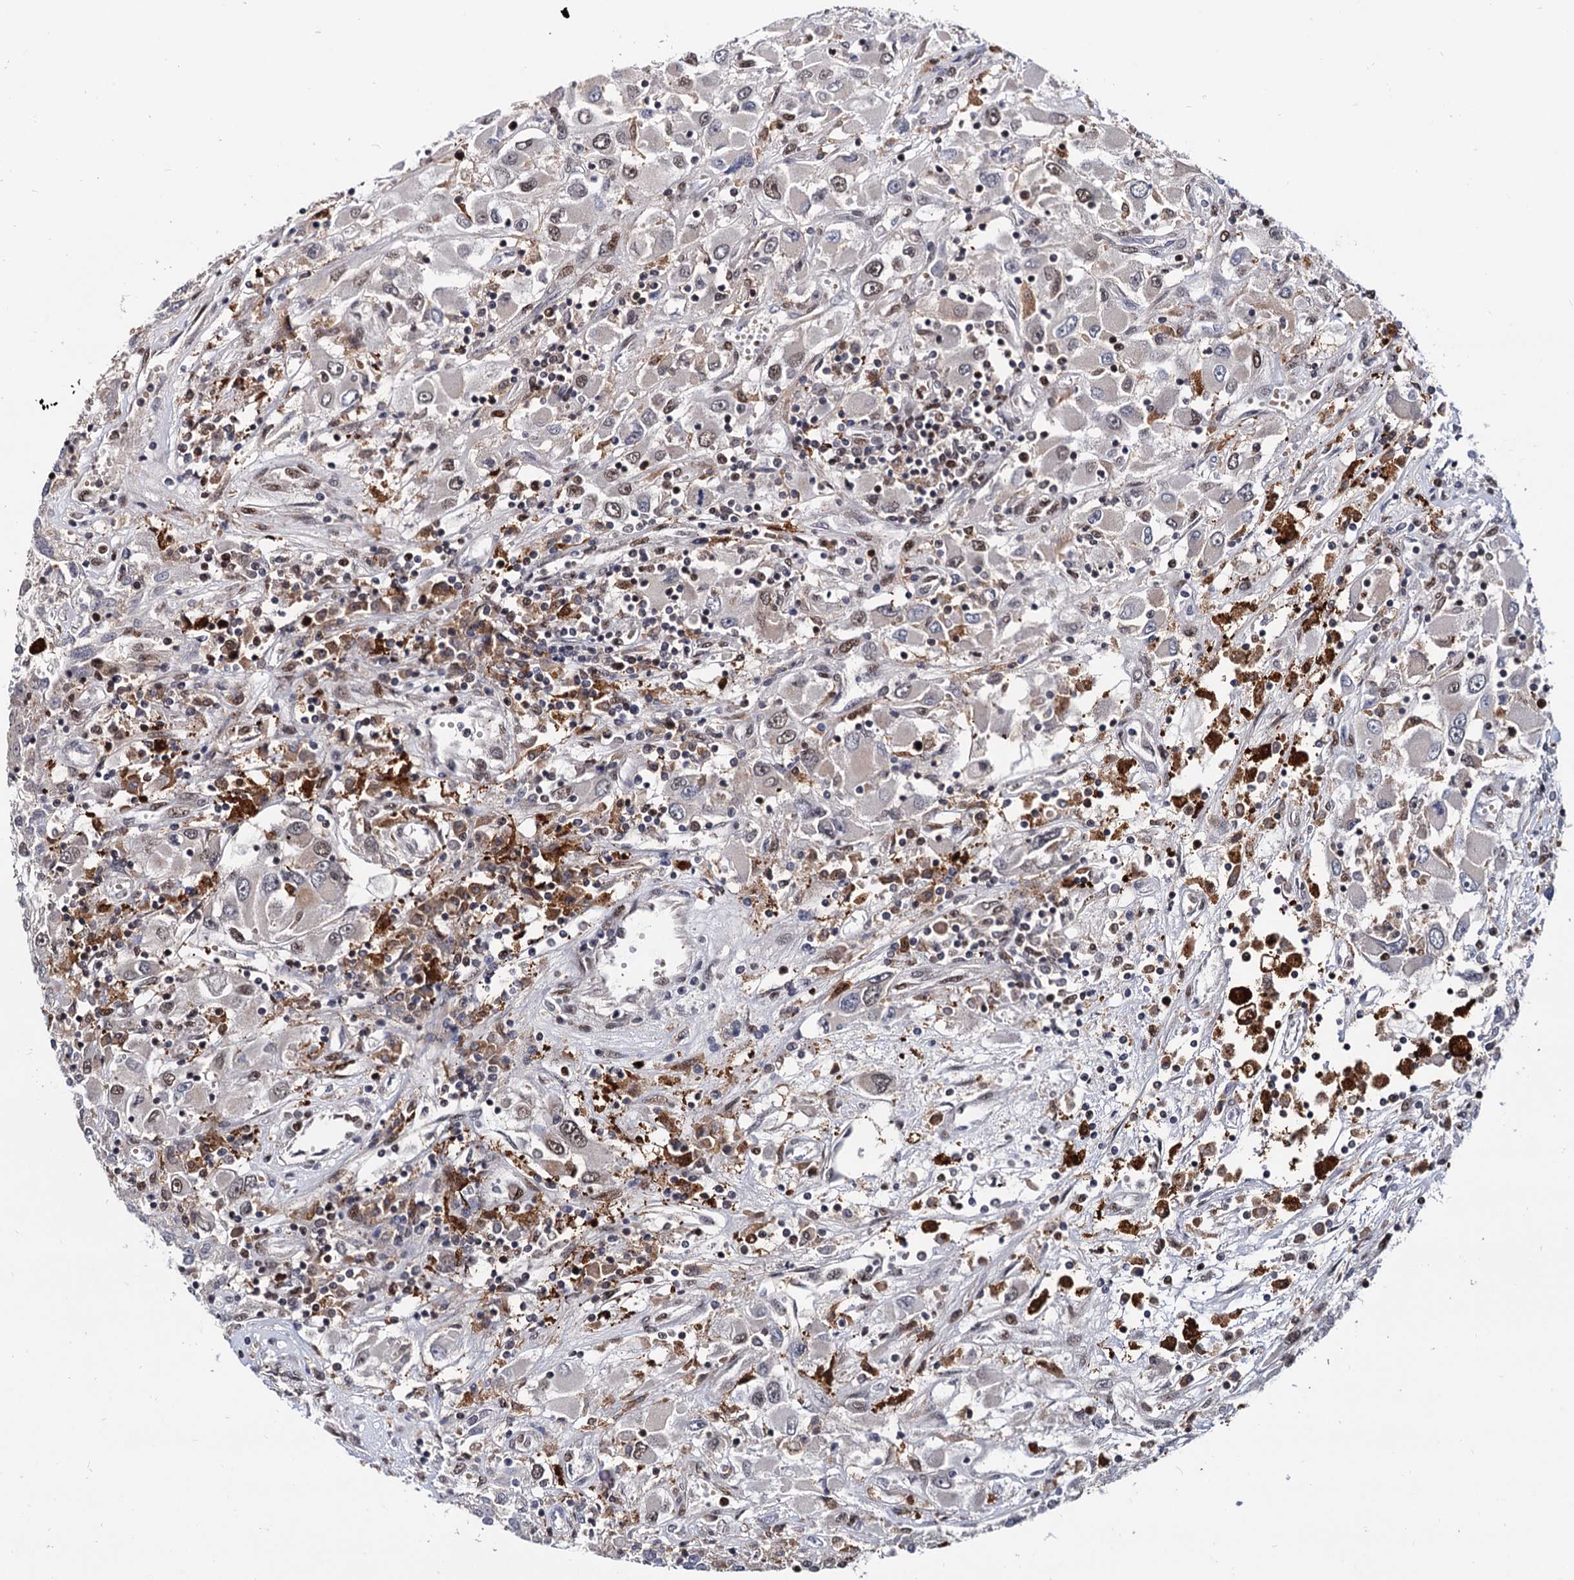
{"staining": {"intensity": "negative", "quantity": "none", "location": "none"}, "tissue": "renal cancer", "cell_type": "Tumor cells", "image_type": "cancer", "snomed": [{"axis": "morphology", "description": "Adenocarcinoma, NOS"}, {"axis": "topography", "description": "Kidney"}], "caption": "Protein analysis of renal cancer demonstrates no significant expression in tumor cells. The staining was performed using DAB (3,3'-diaminobenzidine) to visualize the protein expression in brown, while the nuclei were stained in blue with hematoxylin (Magnification: 20x).", "gene": "RNASEH2B", "patient": {"sex": "female", "age": 52}}